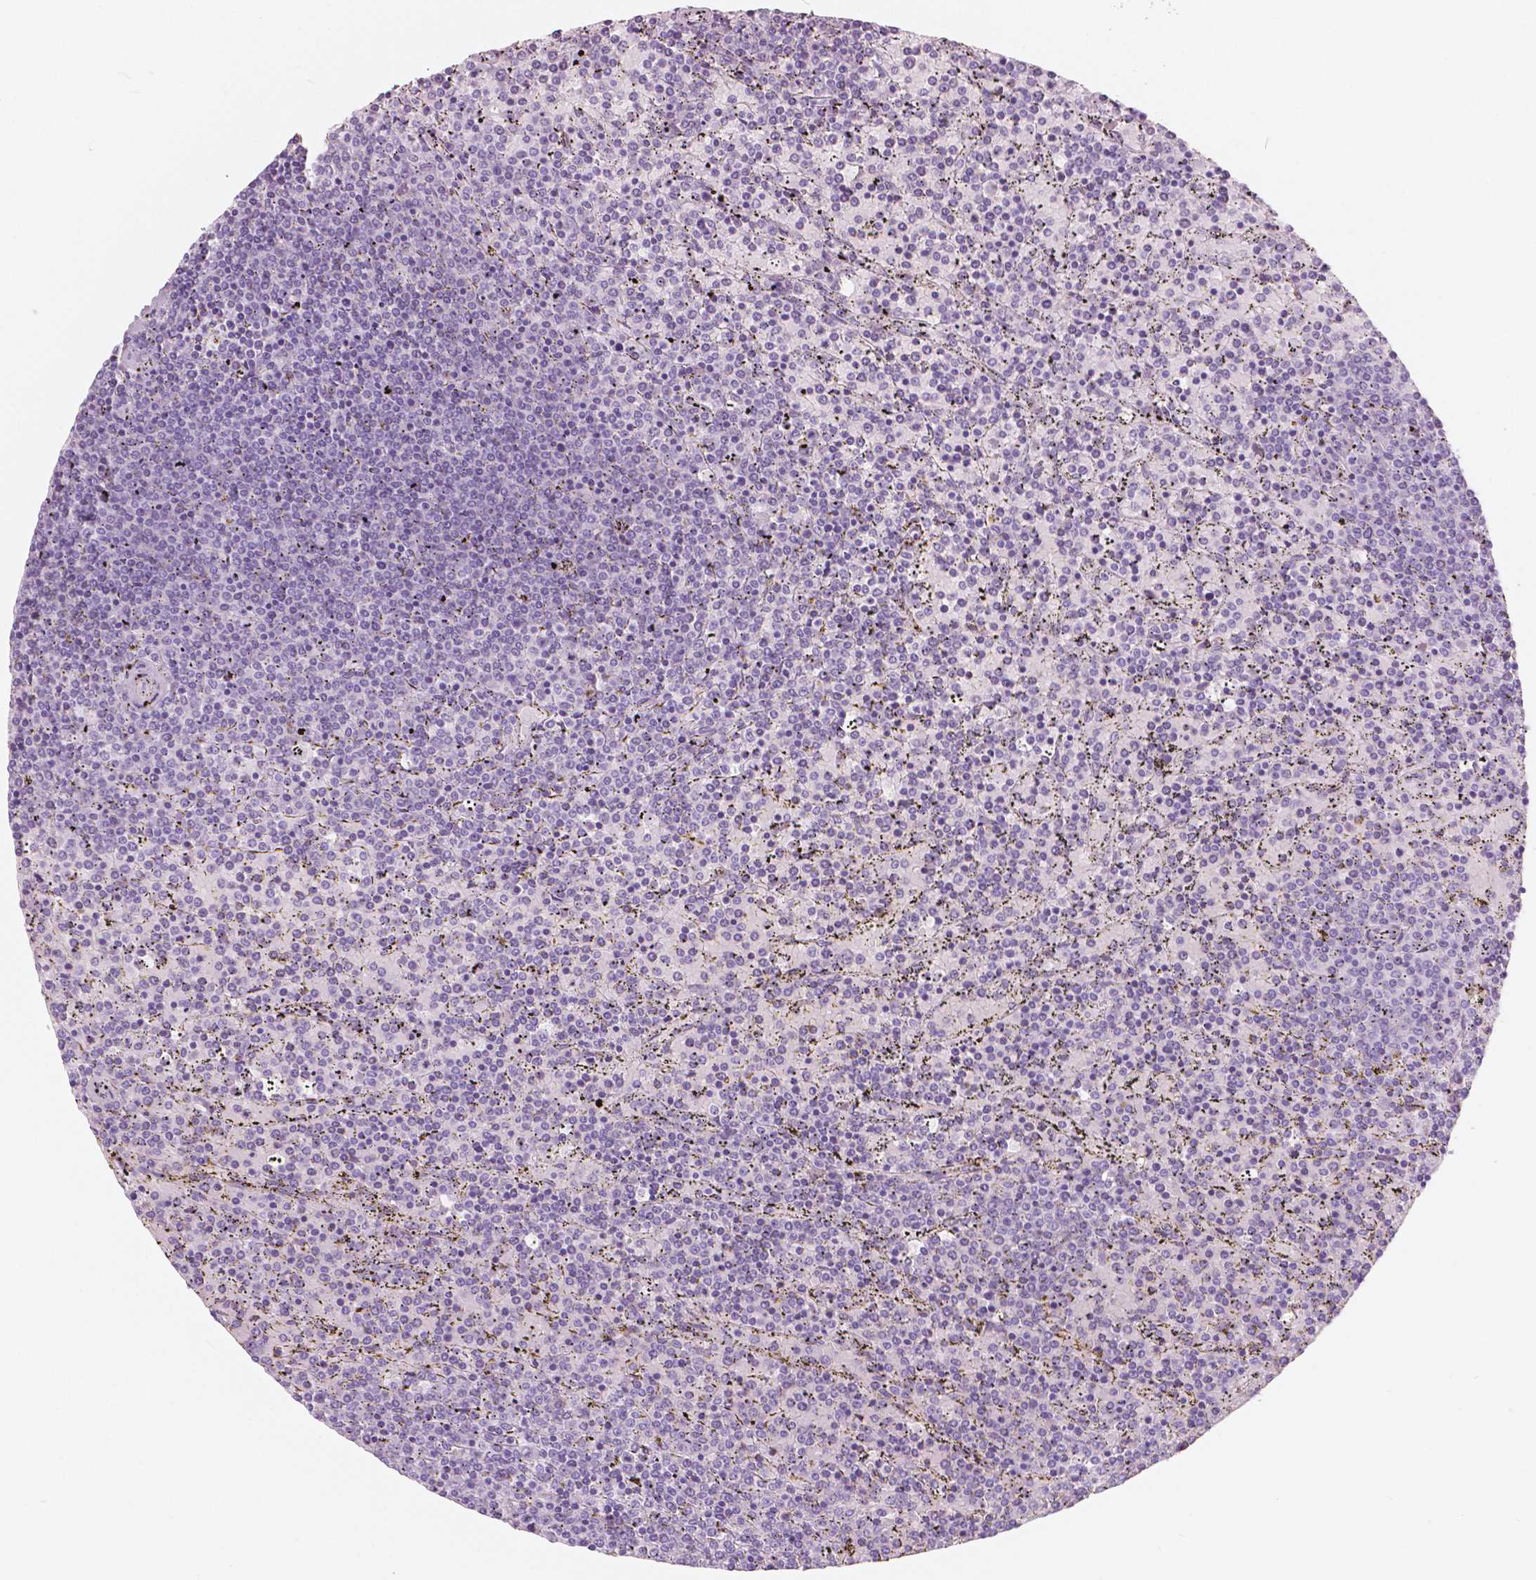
{"staining": {"intensity": "negative", "quantity": "none", "location": "none"}, "tissue": "lymphoma", "cell_type": "Tumor cells", "image_type": "cancer", "snomed": [{"axis": "morphology", "description": "Malignant lymphoma, non-Hodgkin's type, Low grade"}, {"axis": "topography", "description": "Spleen"}], "caption": "Immunohistochemical staining of human lymphoma demonstrates no significant positivity in tumor cells.", "gene": "A4GNT", "patient": {"sex": "female", "age": 77}}